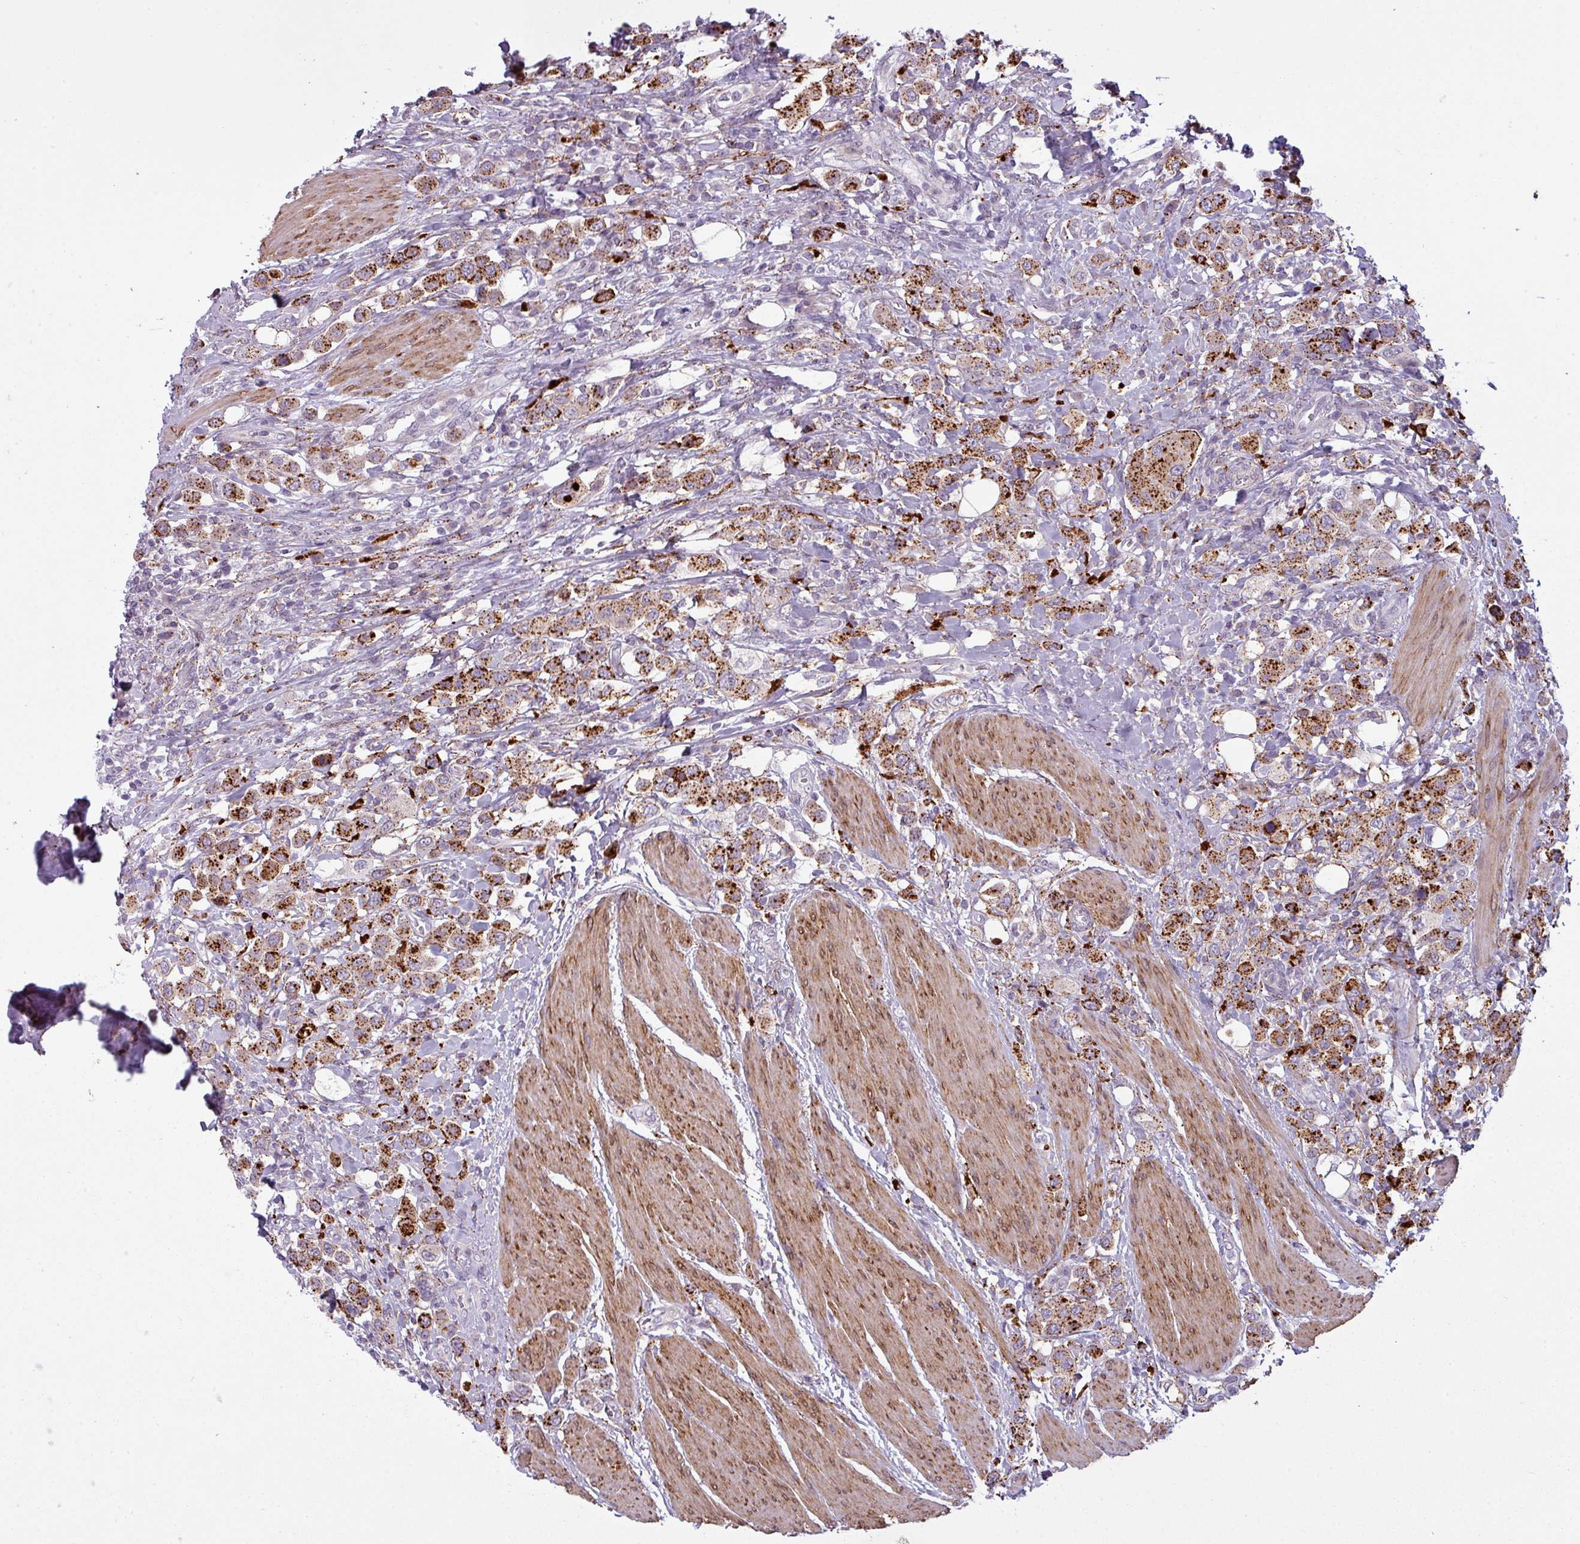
{"staining": {"intensity": "strong", "quantity": ">75%", "location": "cytoplasmic/membranous"}, "tissue": "urothelial cancer", "cell_type": "Tumor cells", "image_type": "cancer", "snomed": [{"axis": "morphology", "description": "Urothelial carcinoma, High grade"}, {"axis": "topography", "description": "Urinary bladder"}], "caption": "An immunohistochemistry (IHC) image of neoplastic tissue is shown. Protein staining in brown labels strong cytoplasmic/membranous positivity in urothelial carcinoma (high-grade) within tumor cells.", "gene": "MAP7D2", "patient": {"sex": "male", "age": 50}}